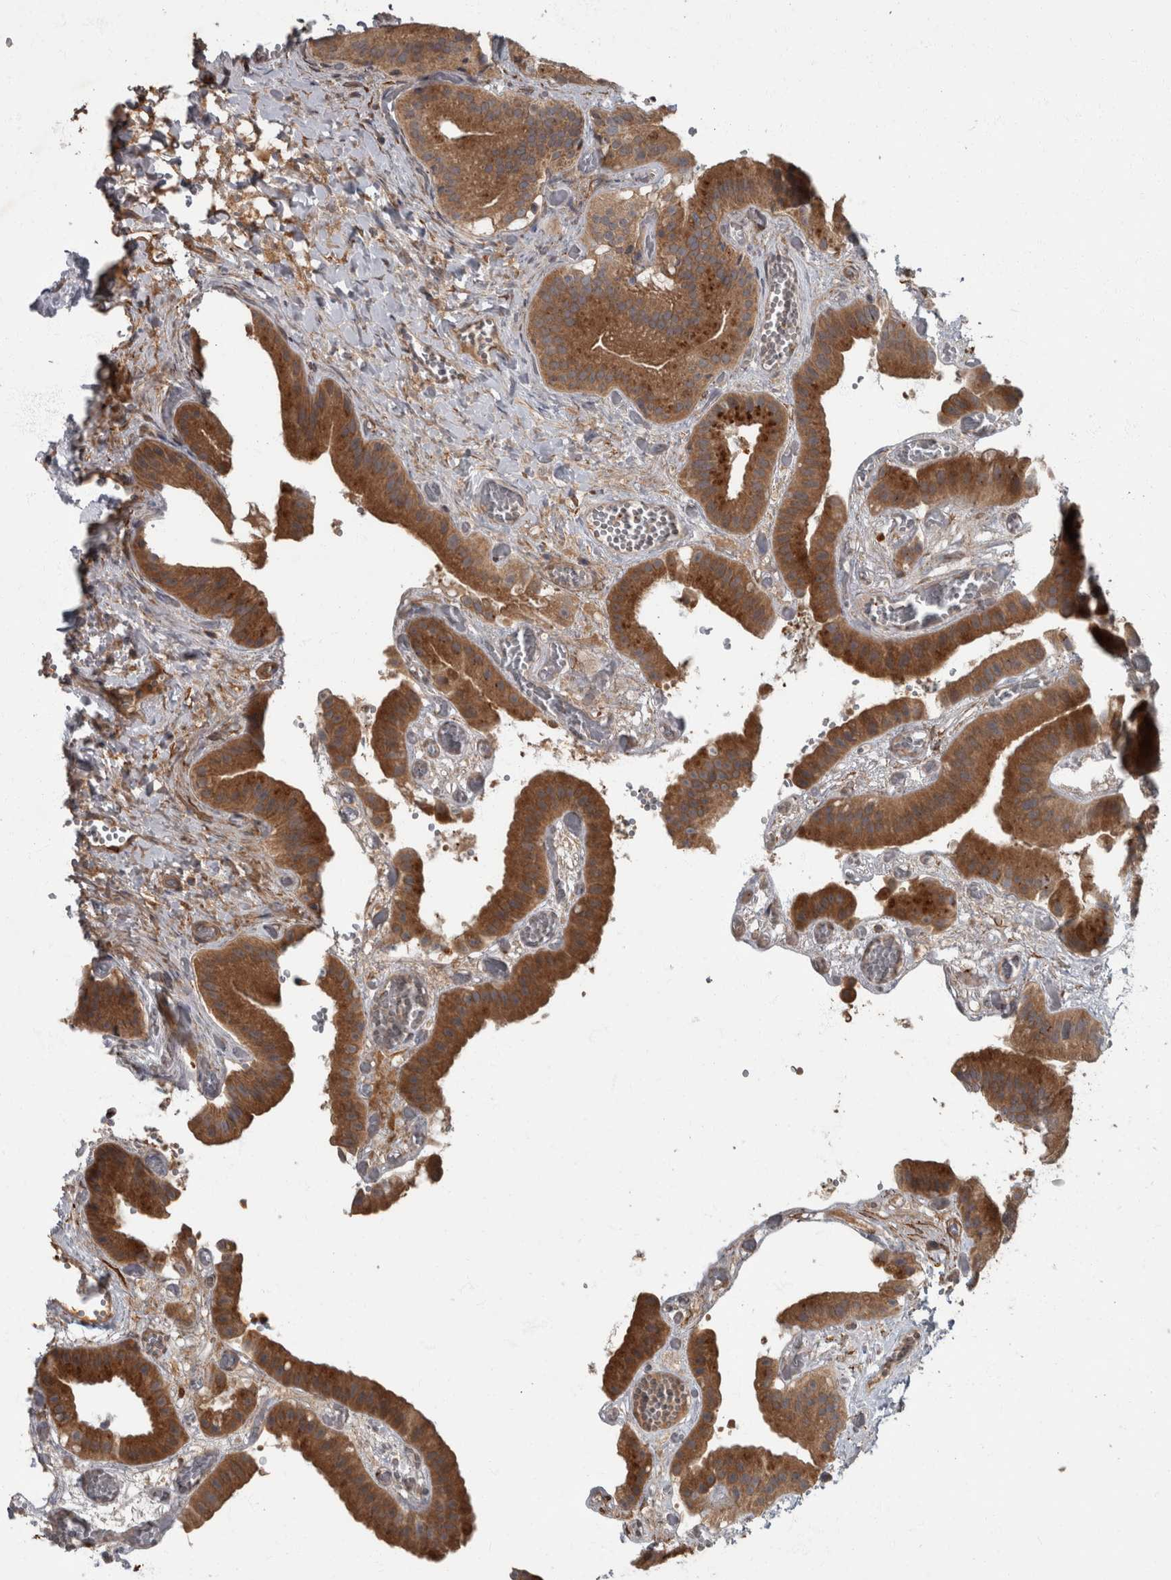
{"staining": {"intensity": "strong", "quantity": ">75%", "location": "cytoplasmic/membranous"}, "tissue": "gallbladder", "cell_type": "Glandular cells", "image_type": "normal", "snomed": [{"axis": "morphology", "description": "Normal tissue, NOS"}, {"axis": "topography", "description": "Gallbladder"}], "caption": "IHC of unremarkable gallbladder exhibits high levels of strong cytoplasmic/membranous positivity in about >75% of glandular cells.", "gene": "VEGFD", "patient": {"sex": "female", "age": 64}}